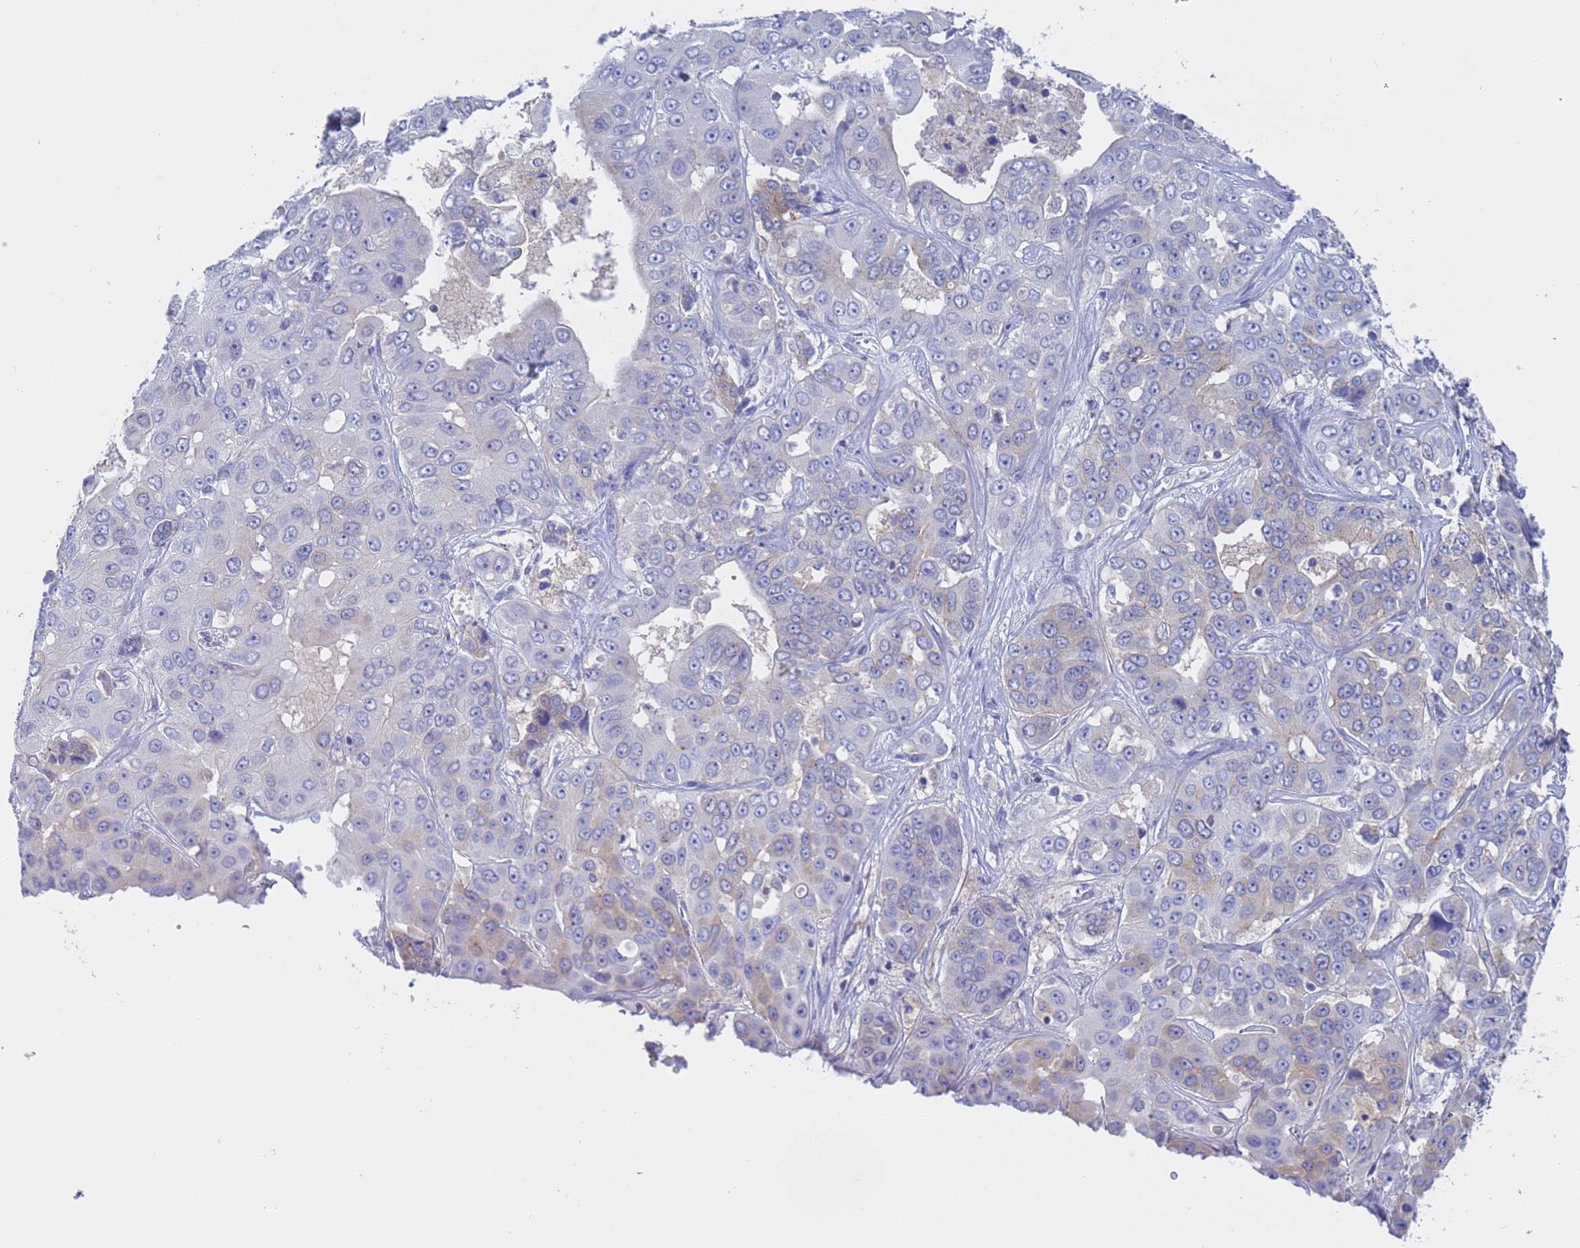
{"staining": {"intensity": "weak", "quantity": "<25%", "location": "cytoplasmic/membranous"}, "tissue": "liver cancer", "cell_type": "Tumor cells", "image_type": "cancer", "snomed": [{"axis": "morphology", "description": "Cholangiocarcinoma"}, {"axis": "topography", "description": "Liver"}], "caption": "Tumor cells show no significant staining in cholangiocarcinoma (liver).", "gene": "CAPN7", "patient": {"sex": "female", "age": 52}}